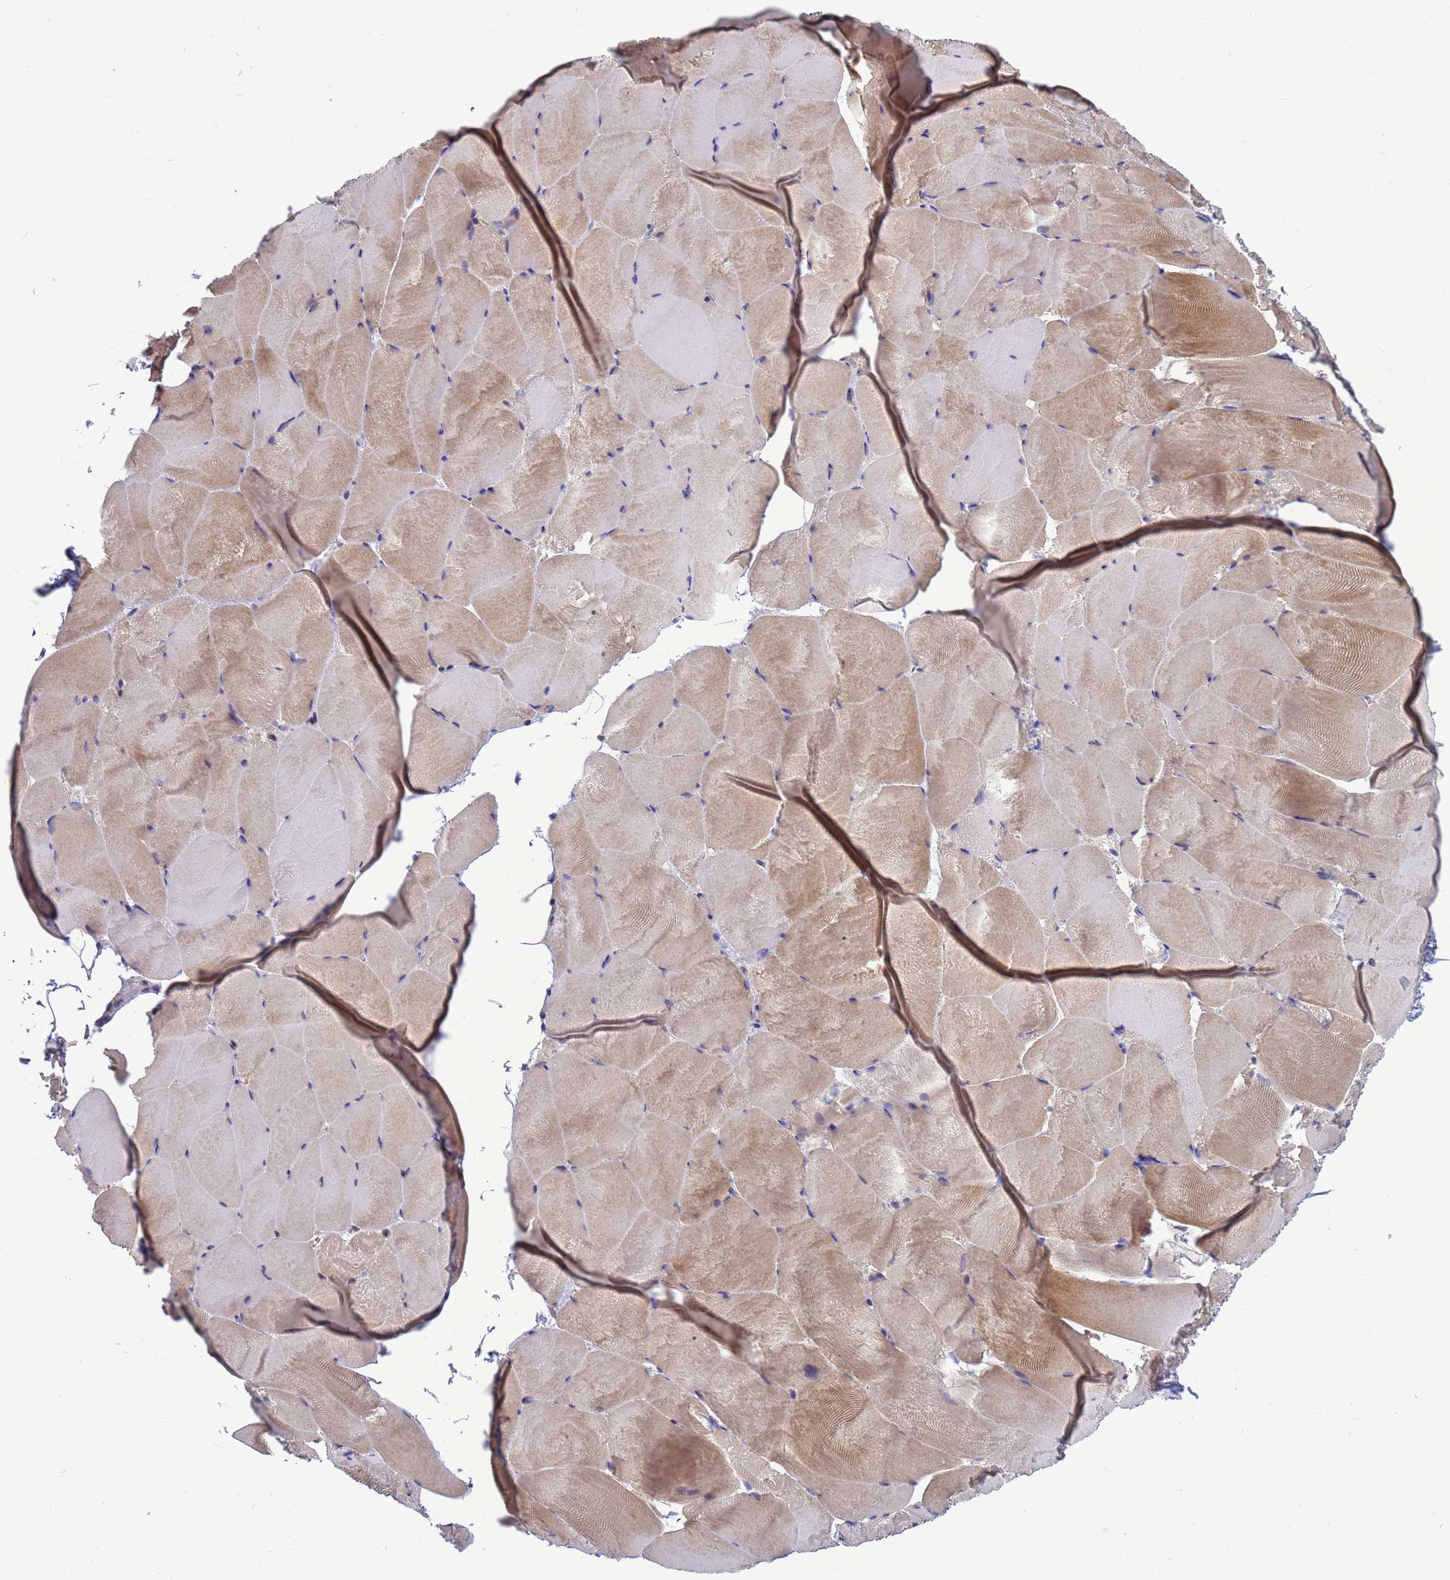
{"staining": {"intensity": "moderate", "quantity": "<25%", "location": "cytoplasmic/membranous"}, "tissue": "skeletal muscle", "cell_type": "Myocytes", "image_type": "normal", "snomed": [{"axis": "morphology", "description": "Normal tissue, NOS"}, {"axis": "topography", "description": "Skeletal muscle"}], "caption": "DAB (3,3'-diaminobenzidine) immunohistochemical staining of normal human skeletal muscle shows moderate cytoplasmic/membranous protein staining in about <25% of myocytes. (DAB = brown stain, brightfield microscopy at high magnification).", "gene": "NSL1", "patient": {"sex": "female", "age": 64}}